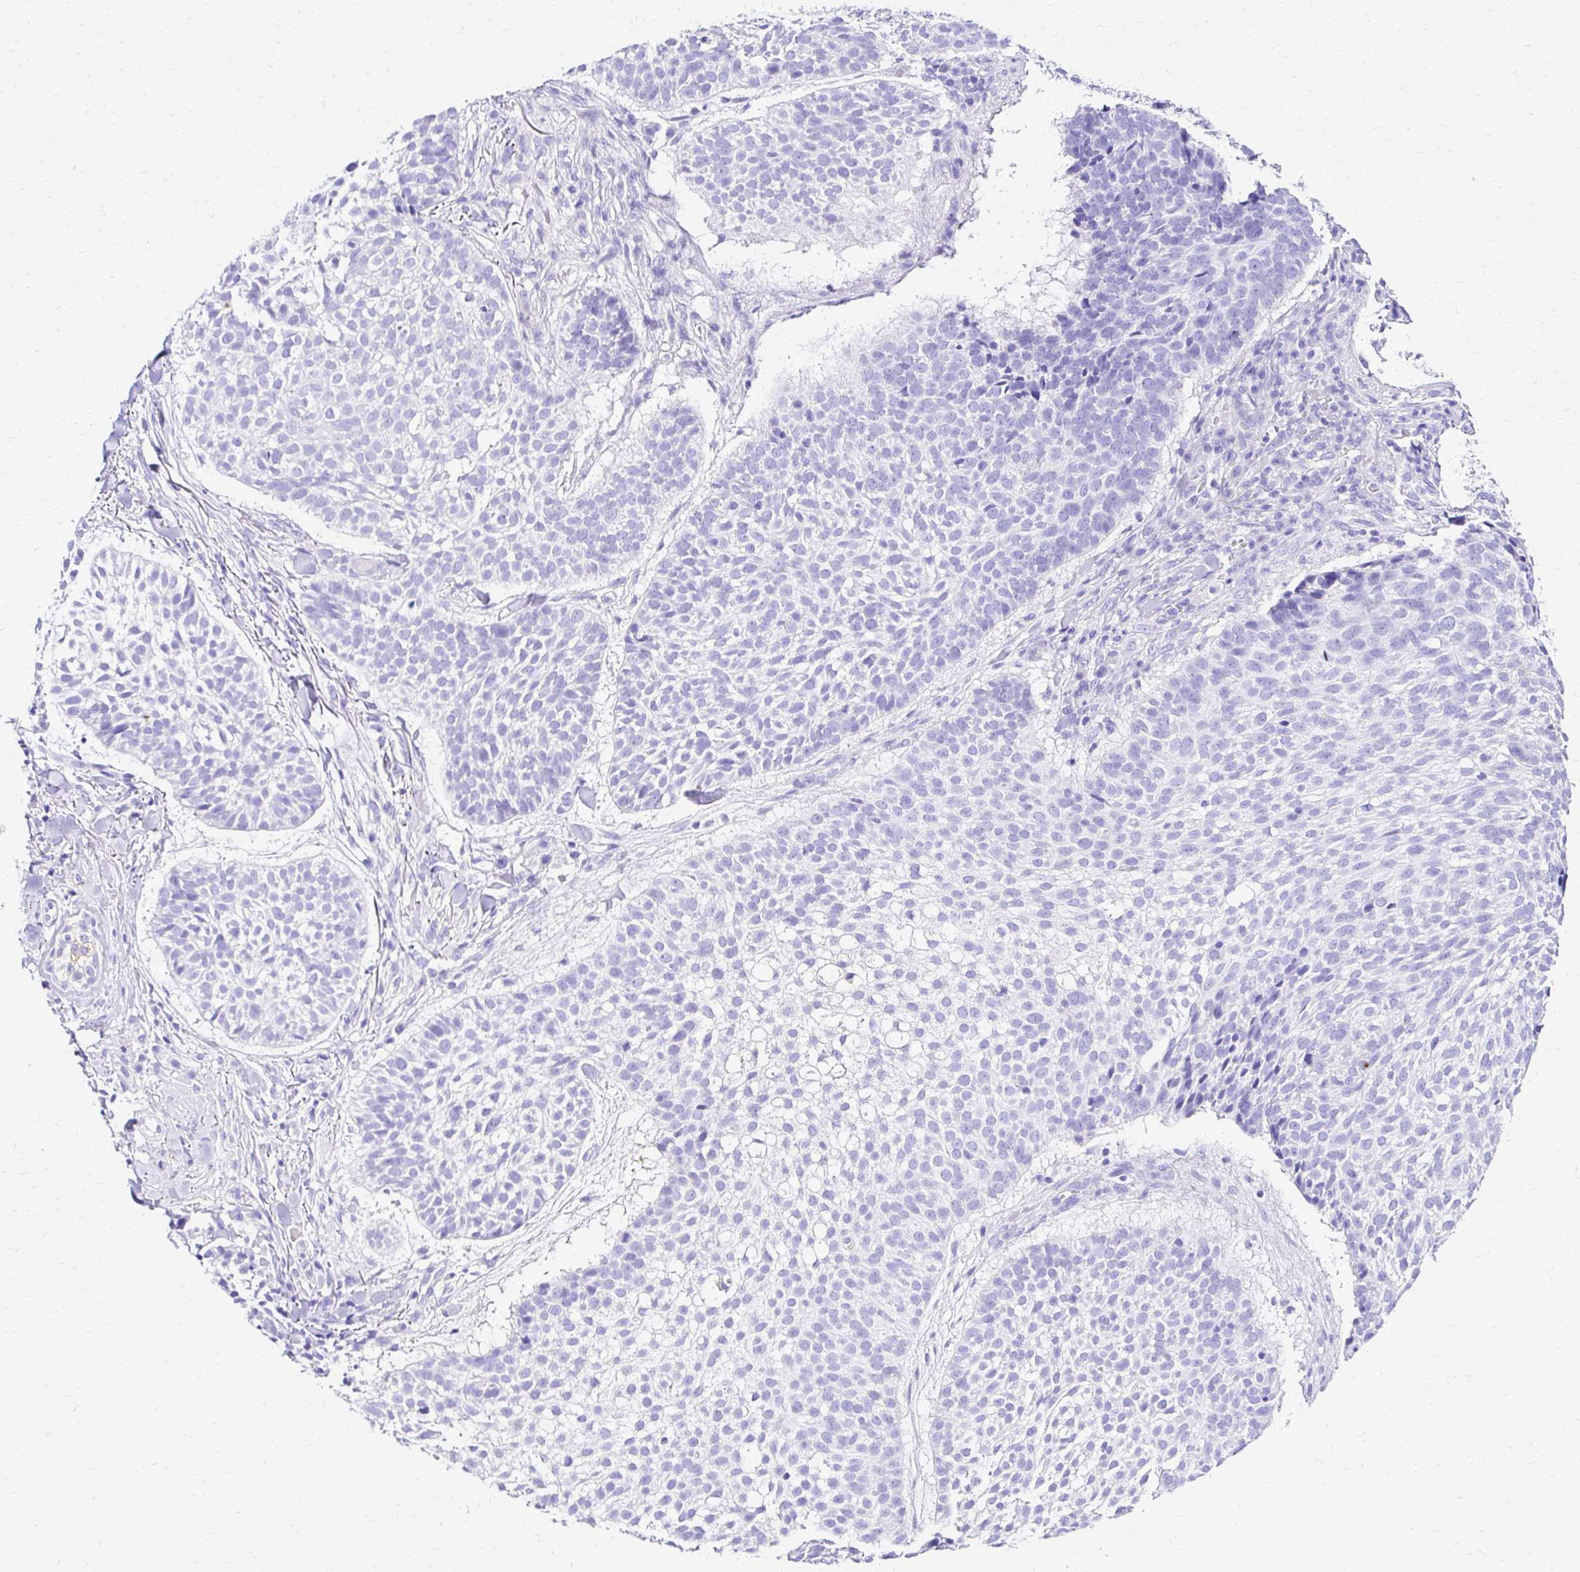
{"staining": {"intensity": "negative", "quantity": "none", "location": "none"}, "tissue": "skin cancer", "cell_type": "Tumor cells", "image_type": "cancer", "snomed": [{"axis": "morphology", "description": "Basal cell carcinoma"}, {"axis": "topography", "description": "Skin"}, {"axis": "topography", "description": "Skin of scalp"}], "caption": "Human basal cell carcinoma (skin) stained for a protein using IHC shows no positivity in tumor cells.", "gene": "S100G", "patient": {"sex": "female", "age": 45}}